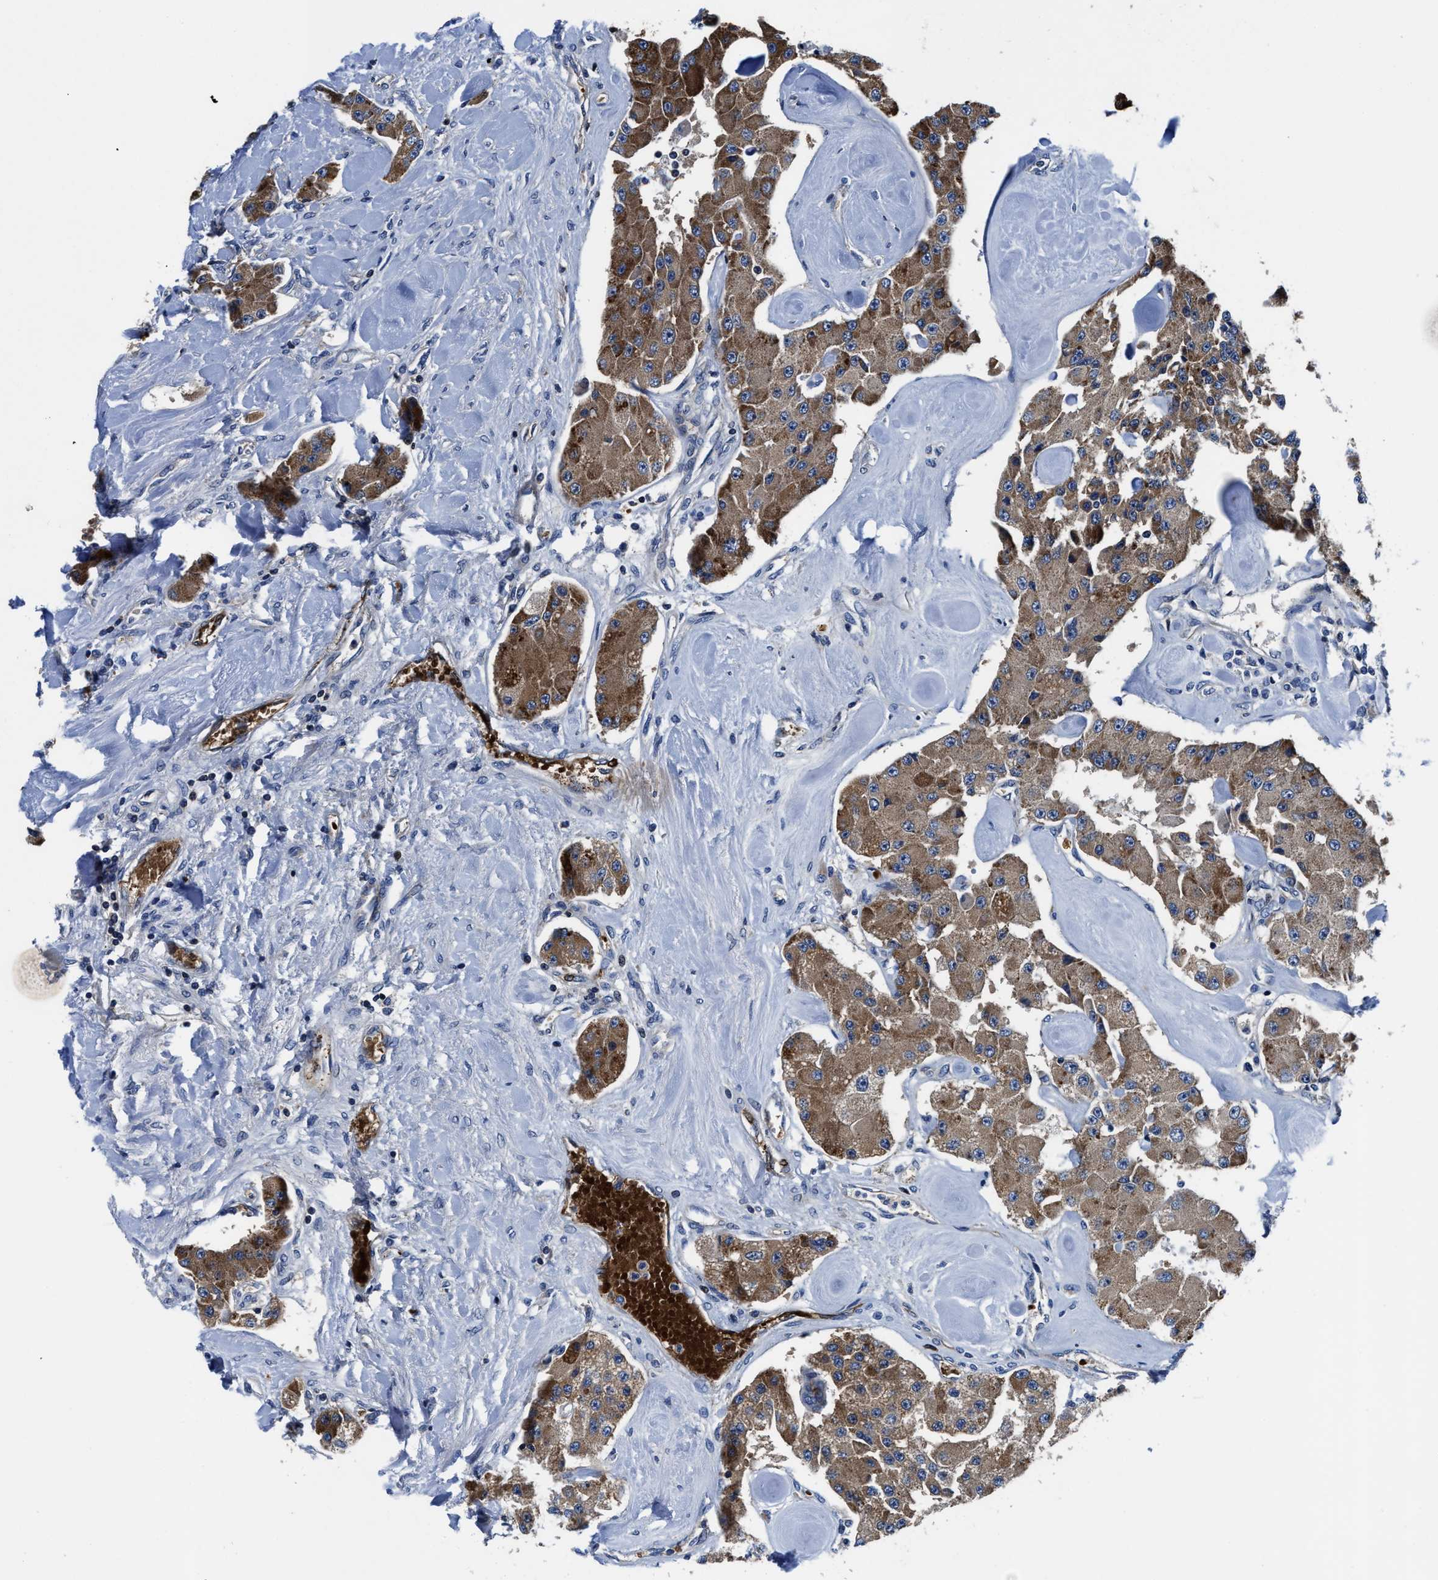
{"staining": {"intensity": "moderate", "quantity": ">75%", "location": "cytoplasmic/membranous"}, "tissue": "carcinoid", "cell_type": "Tumor cells", "image_type": "cancer", "snomed": [{"axis": "morphology", "description": "Carcinoid, malignant, NOS"}, {"axis": "topography", "description": "Pancreas"}], "caption": "Tumor cells display medium levels of moderate cytoplasmic/membranous staining in about >75% of cells in human carcinoid.", "gene": "PHLPP1", "patient": {"sex": "male", "age": 41}}